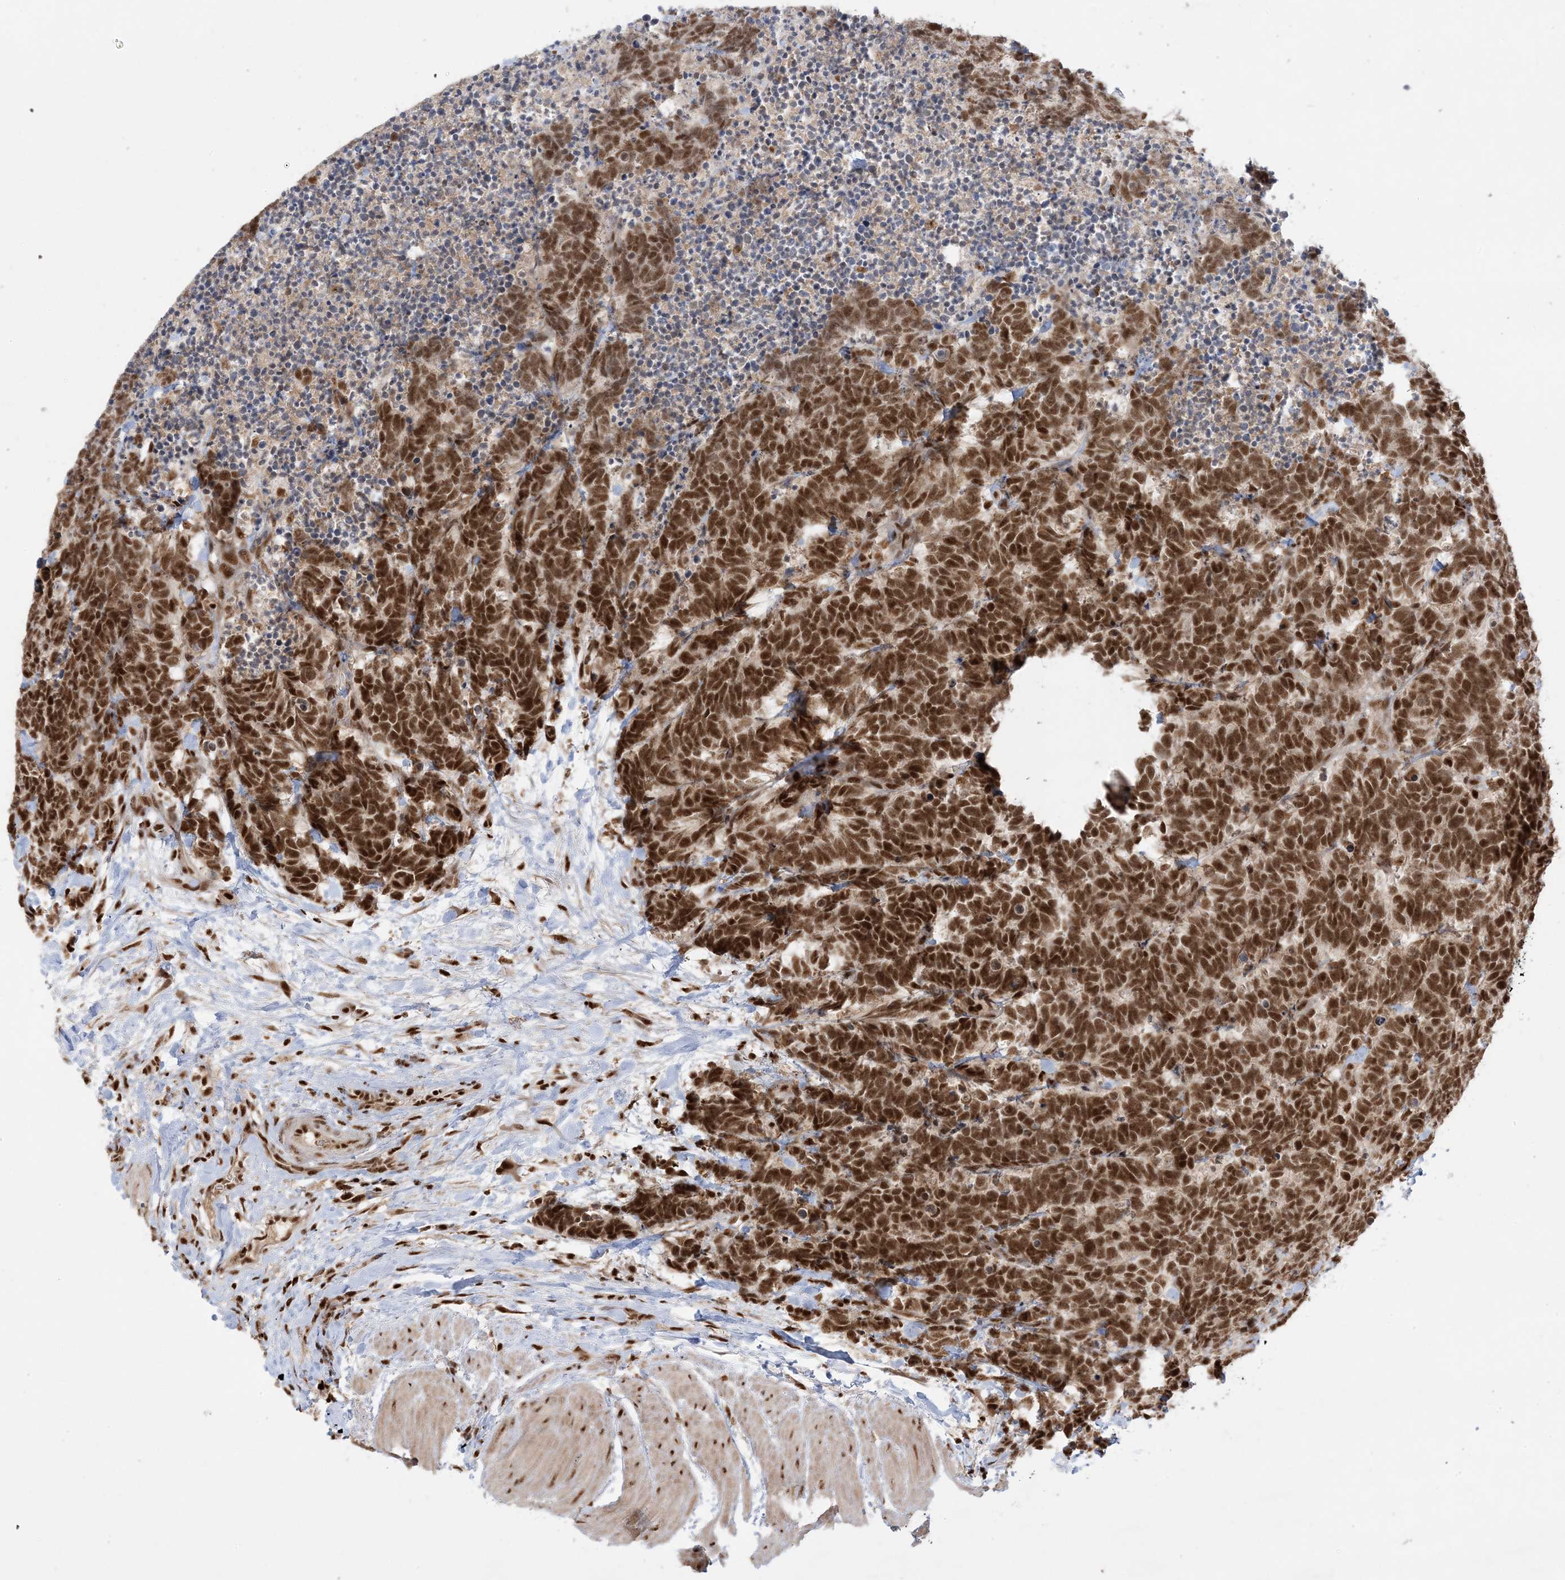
{"staining": {"intensity": "strong", "quantity": ">75%", "location": "nuclear"}, "tissue": "carcinoid", "cell_type": "Tumor cells", "image_type": "cancer", "snomed": [{"axis": "morphology", "description": "Carcinoma, NOS"}, {"axis": "morphology", "description": "Carcinoid, malignant, NOS"}, {"axis": "topography", "description": "Urinary bladder"}], "caption": "About >75% of tumor cells in carcinoid display strong nuclear protein expression as visualized by brown immunohistochemical staining.", "gene": "PPIL2", "patient": {"sex": "male", "age": 57}}